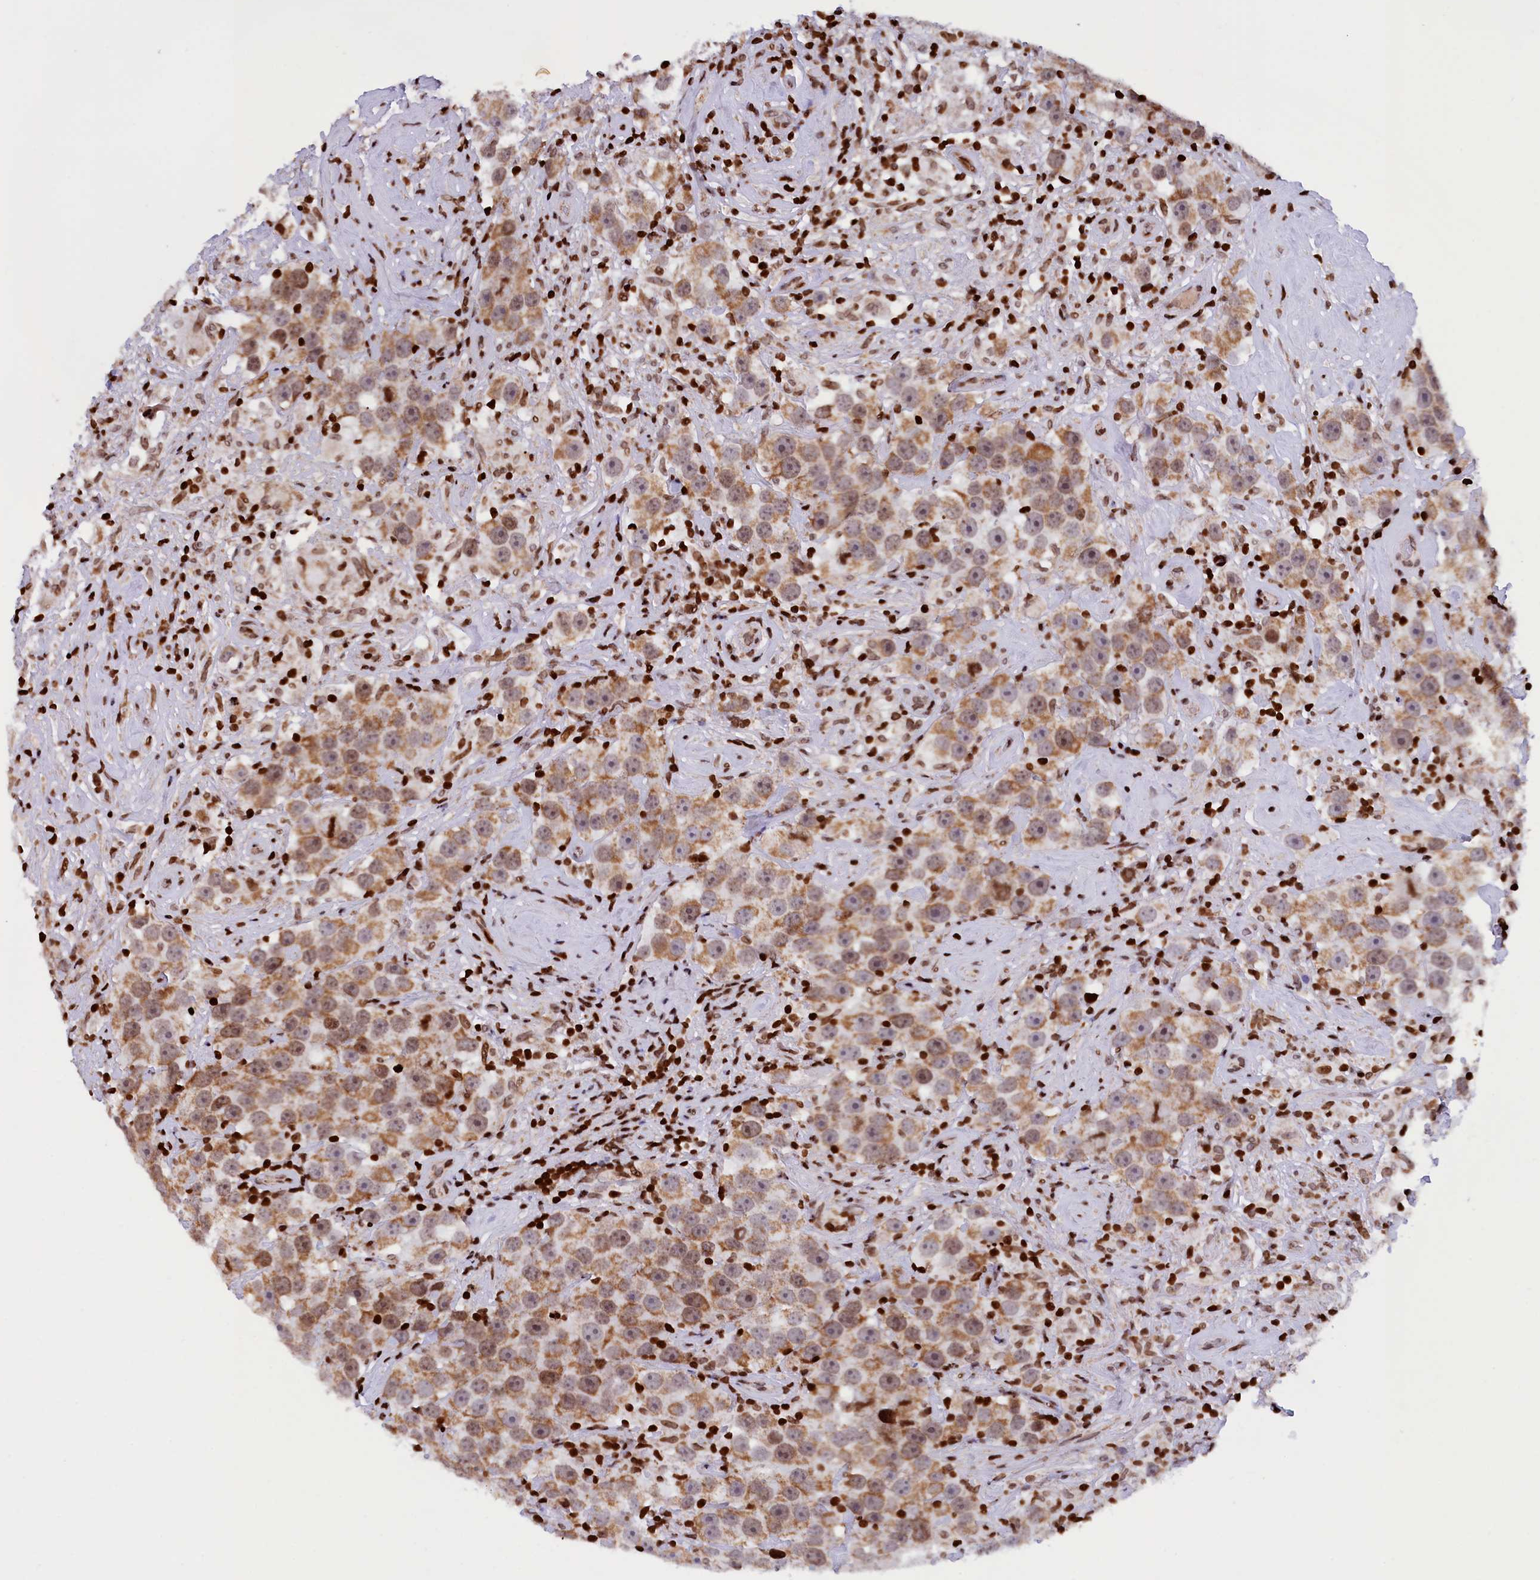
{"staining": {"intensity": "moderate", "quantity": ">75%", "location": "cytoplasmic/membranous"}, "tissue": "testis cancer", "cell_type": "Tumor cells", "image_type": "cancer", "snomed": [{"axis": "morphology", "description": "Seminoma, NOS"}, {"axis": "topography", "description": "Testis"}], "caption": "Tumor cells reveal moderate cytoplasmic/membranous positivity in approximately >75% of cells in testis cancer (seminoma).", "gene": "TIMM29", "patient": {"sex": "male", "age": 49}}